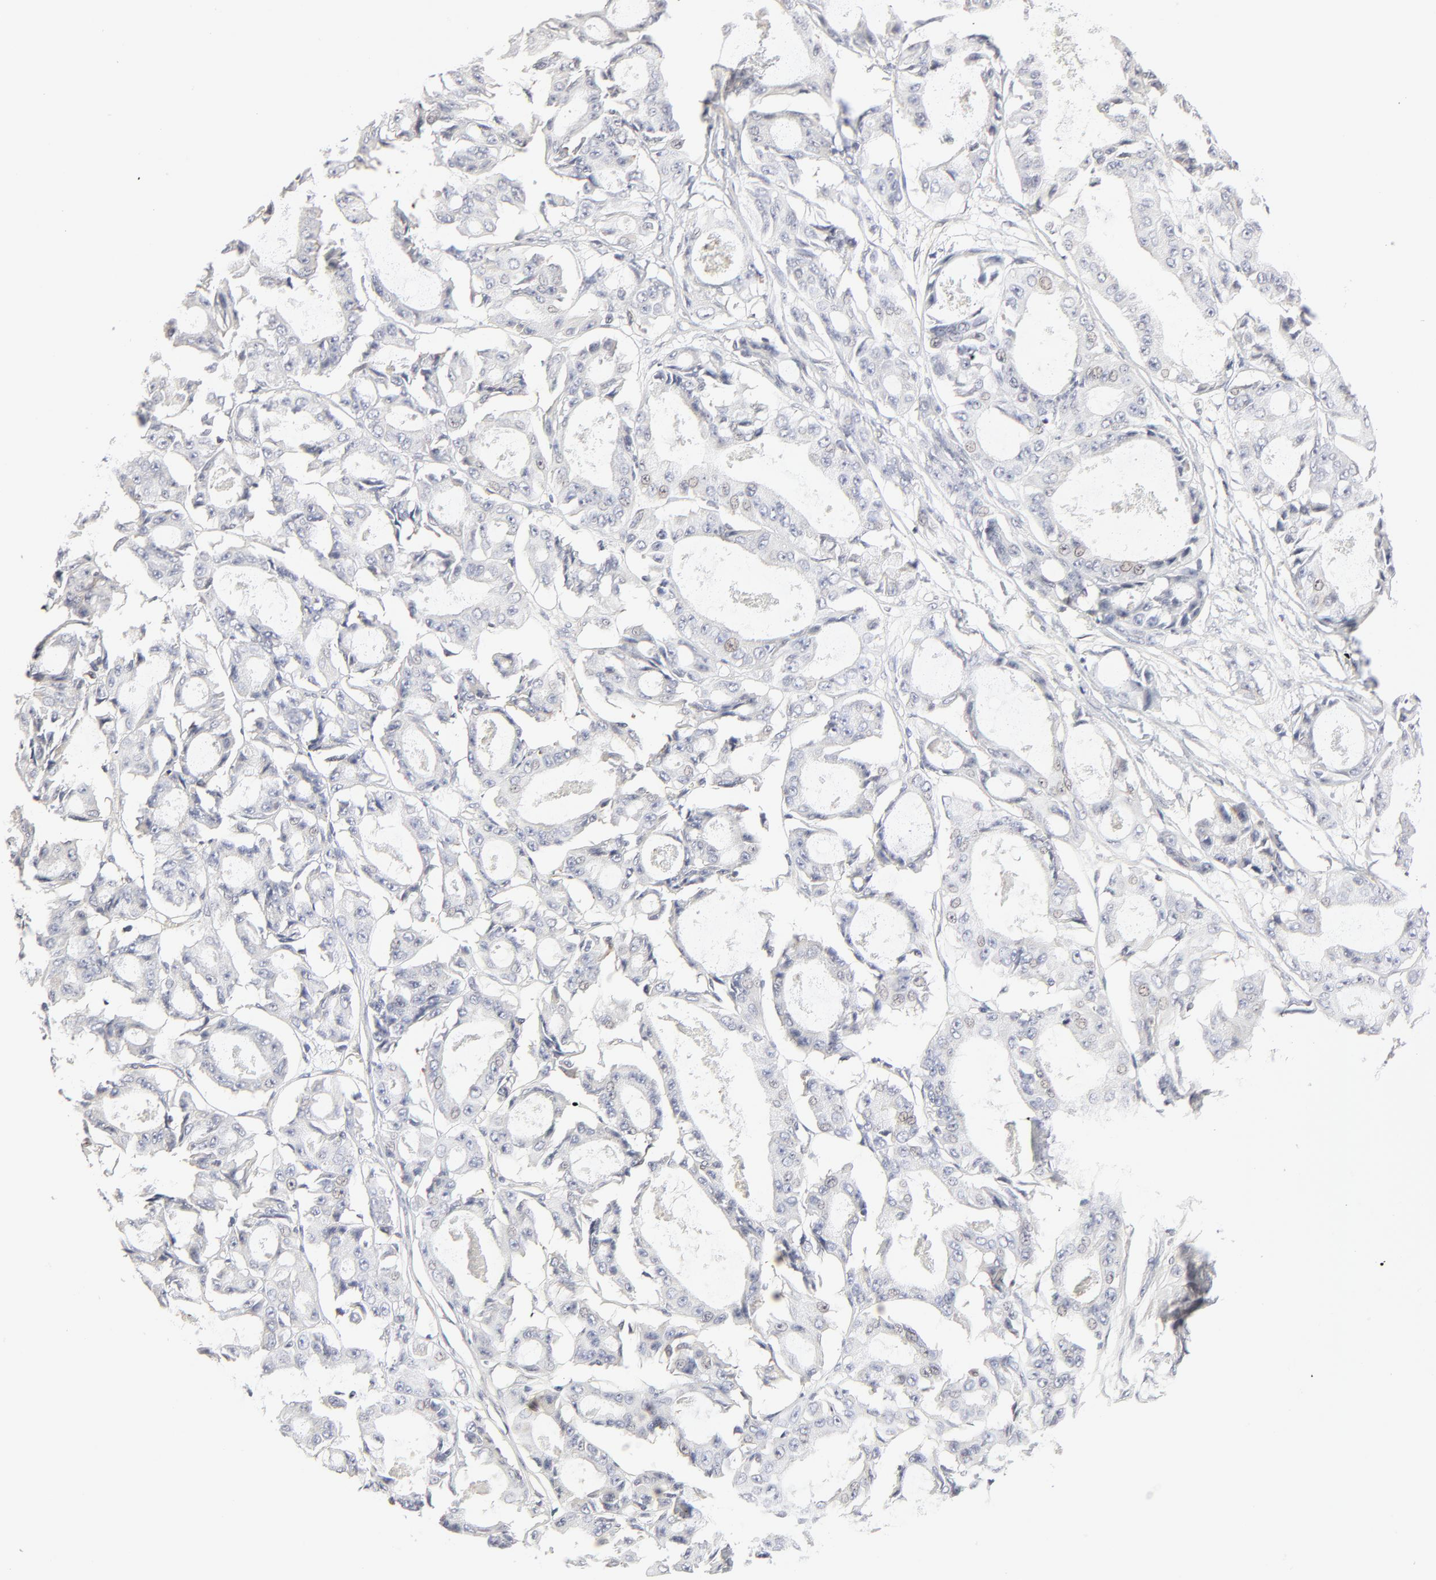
{"staining": {"intensity": "negative", "quantity": "none", "location": "none"}, "tissue": "ovarian cancer", "cell_type": "Tumor cells", "image_type": "cancer", "snomed": [{"axis": "morphology", "description": "Carcinoma, endometroid"}, {"axis": "topography", "description": "Ovary"}], "caption": "IHC photomicrograph of neoplastic tissue: ovarian cancer (endometroid carcinoma) stained with DAB demonstrates no significant protein expression in tumor cells.", "gene": "RAB5C", "patient": {"sex": "female", "age": 61}}